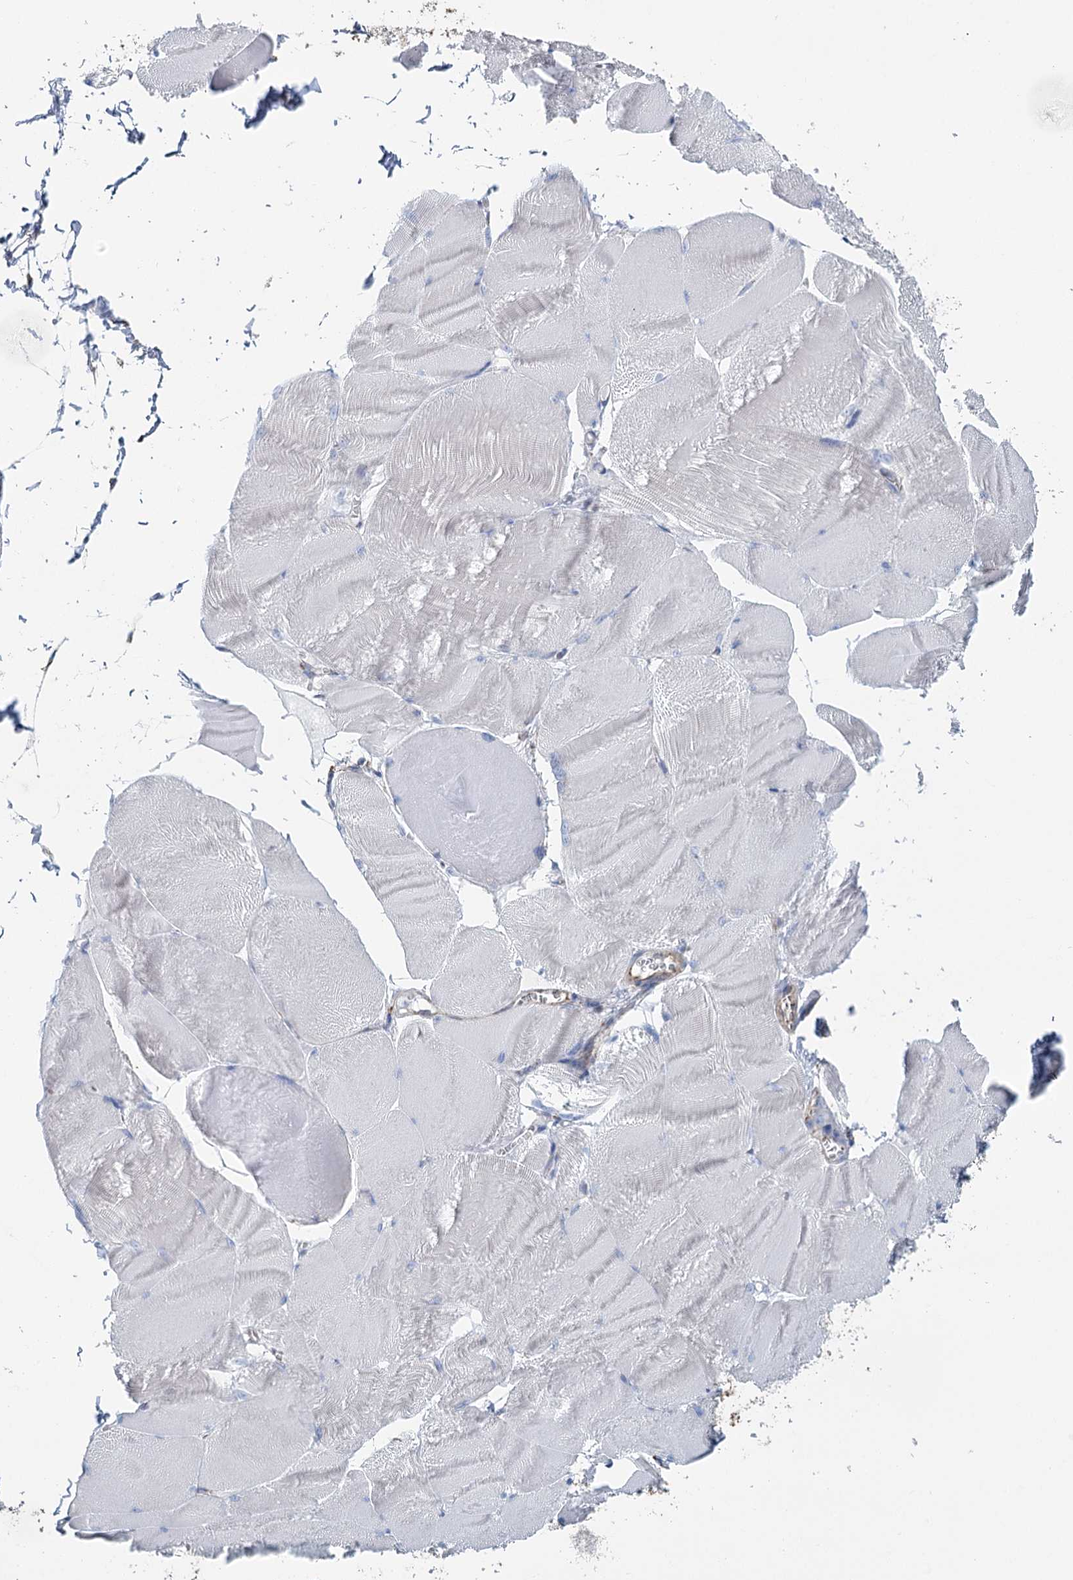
{"staining": {"intensity": "negative", "quantity": "none", "location": "none"}, "tissue": "skeletal muscle", "cell_type": "Myocytes", "image_type": "normal", "snomed": [{"axis": "morphology", "description": "Normal tissue, NOS"}, {"axis": "morphology", "description": "Basal cell carcinoma"}, {"axis": "topography", "description": "Skeletal muscle"}], "caption": "High magnification brightfield microscopy of benign skeletal muscle stained with DAB (brown) and counterstained with hematoxylin (blue): myocytes show no significant positivity. The staining is performed using DAB (3,3'-diaminobenzidine) brown chromogen with nuclei counter-stained in using hematoxylin.", "gene": "MRPL44", "patient": {"sex": "female", "age": 64}}